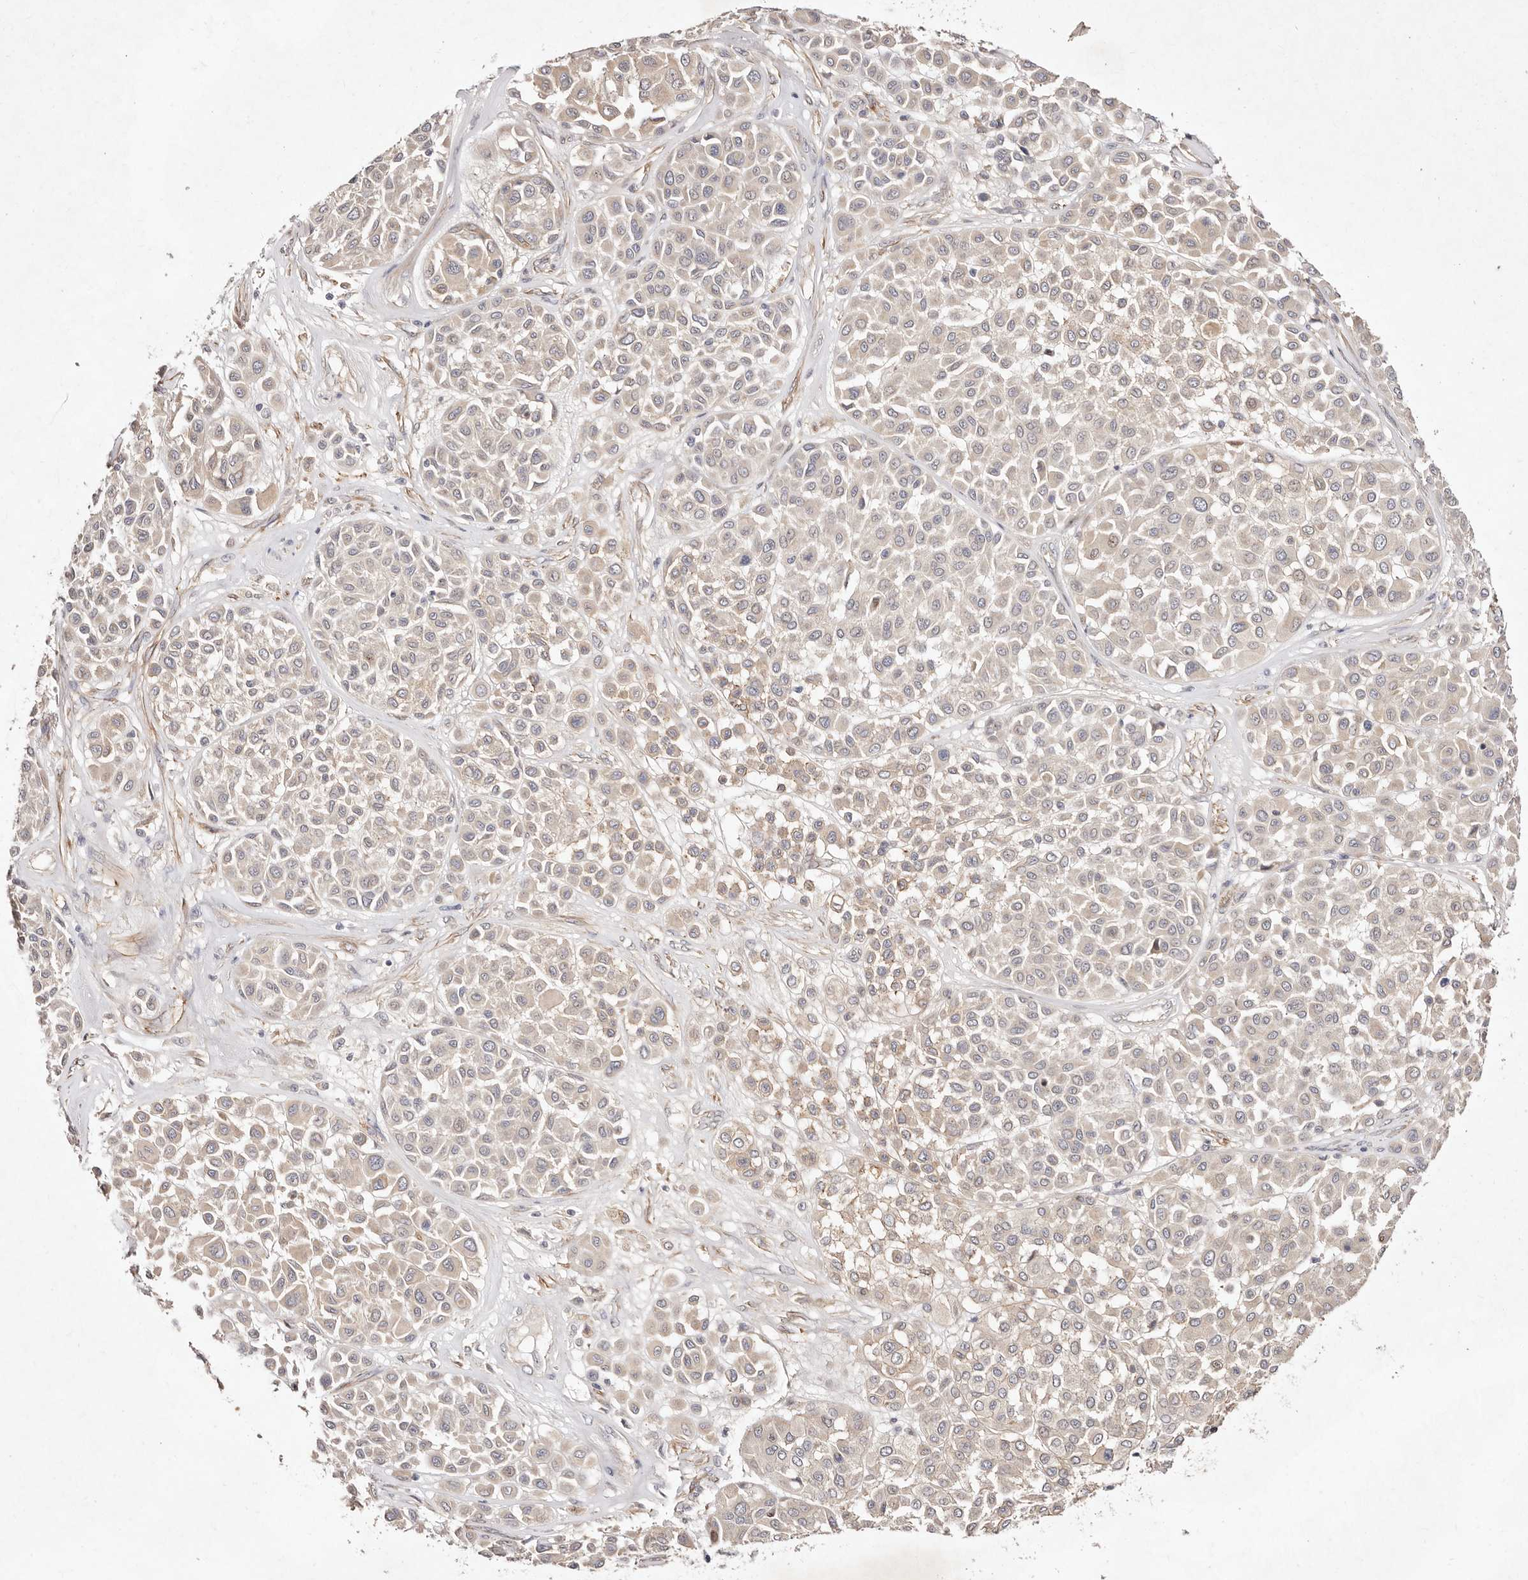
{"staining": {"intensity": "negative", "quantity": "none", "location": "none"}, "tissue": "melanoma", "cell_type": "Tumor cells", "image_type": "cancer", "snomed": [{"axis": "morphology", "description": "Malignant melanoma, Metastatic site"}, {"axis": "topography", "description": "Soft tissue"}], "caption": "Protein analysis of malignant melanoma (metastatic site) reveals no significant positivity in tumor cells.", "gene": "MTMR11", "patient": {"sex": "male", "age": 41}}